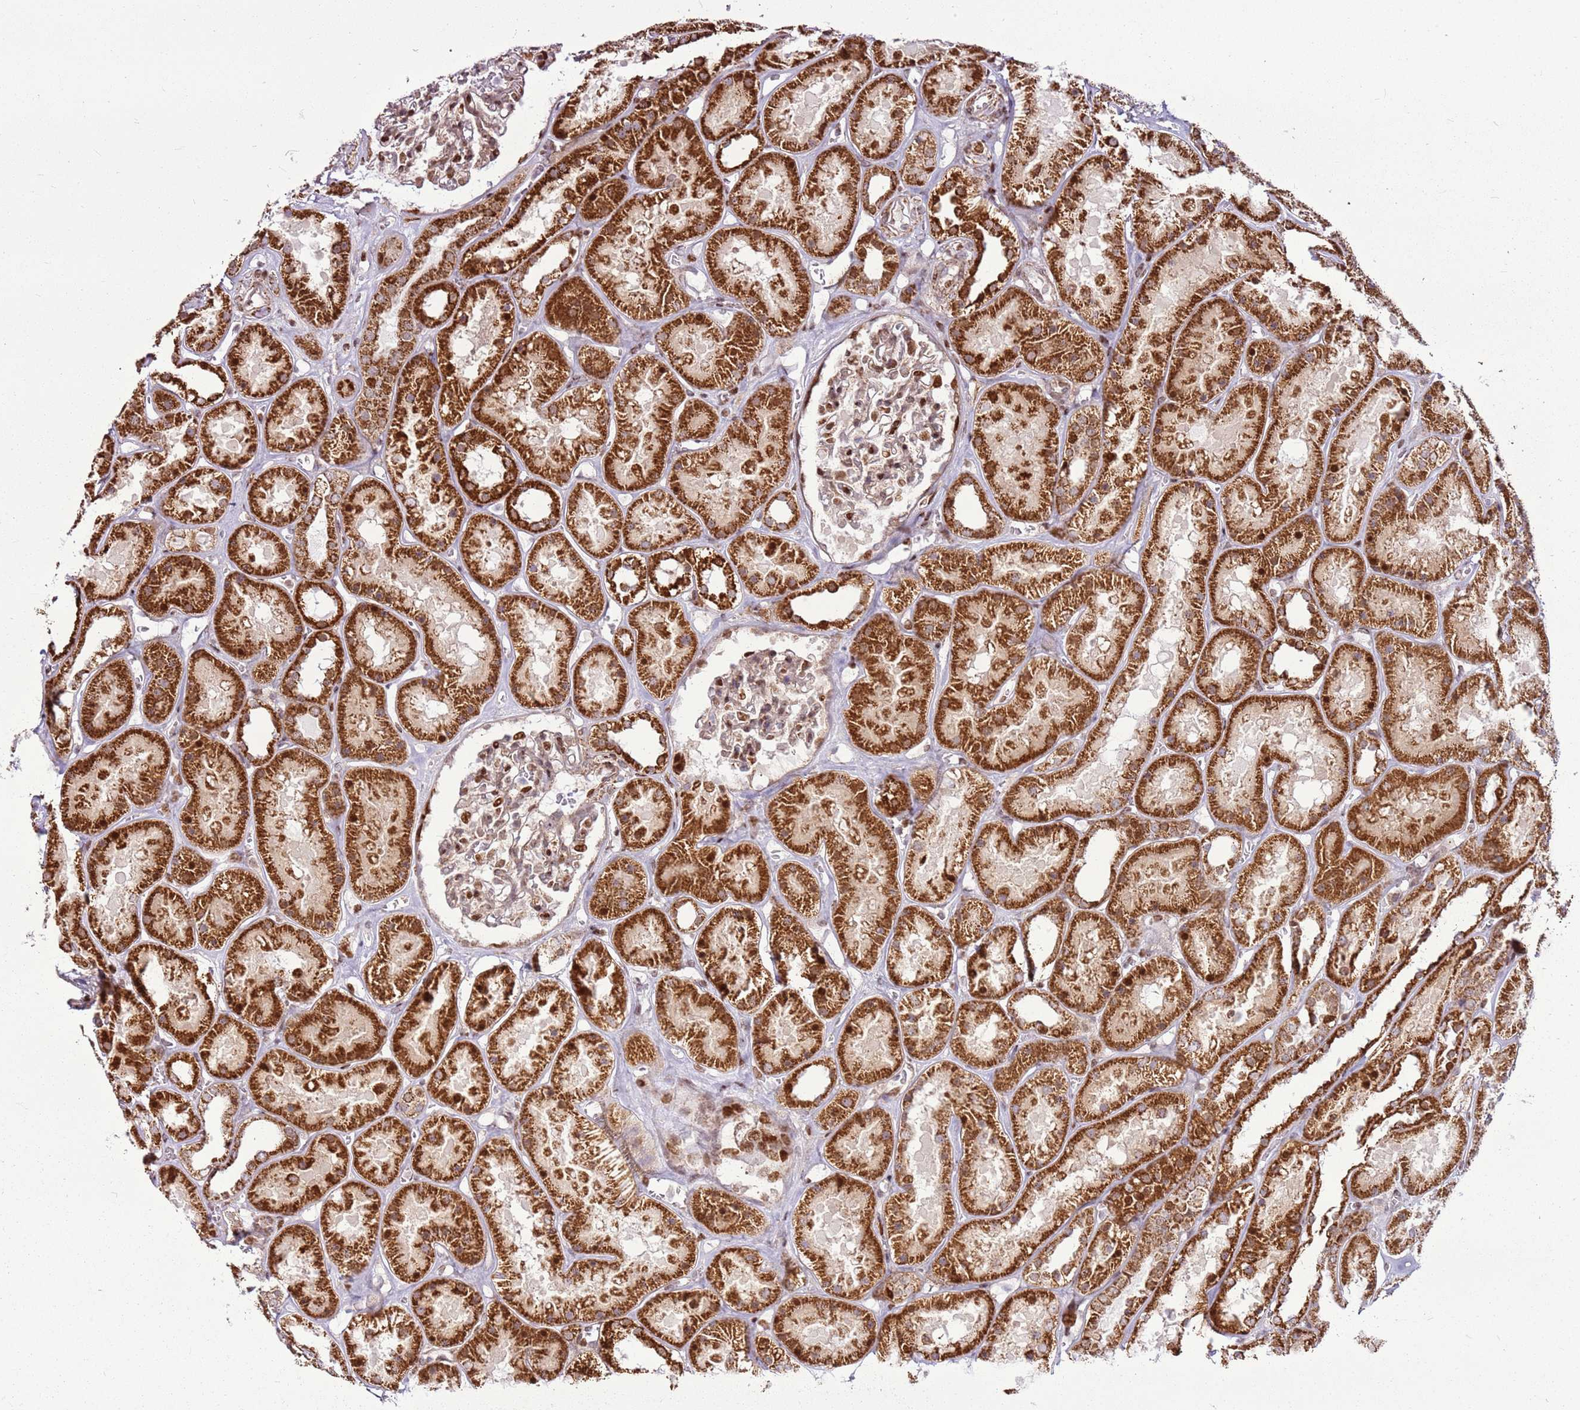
{"staining": {"intensity": "moderate", "quantity": ">75%", "location": "nuclear"}, "tissue": "kidney", "cell_type": "Cells in glomeruli", "image_type": "normal", "snomed": [{"axis": "morphology", "description": "Normal tissue, NOS"}, {"axis": "topography", "description": "Kidney"}], "caption": "Immunohistochemical staining of unremarkable human kidney displays medium levels of moderate nuclear staining in about >75% of cells in glomeruli.", "gene": "PCTP", "patient": {"sex": "female", "age": 41}}